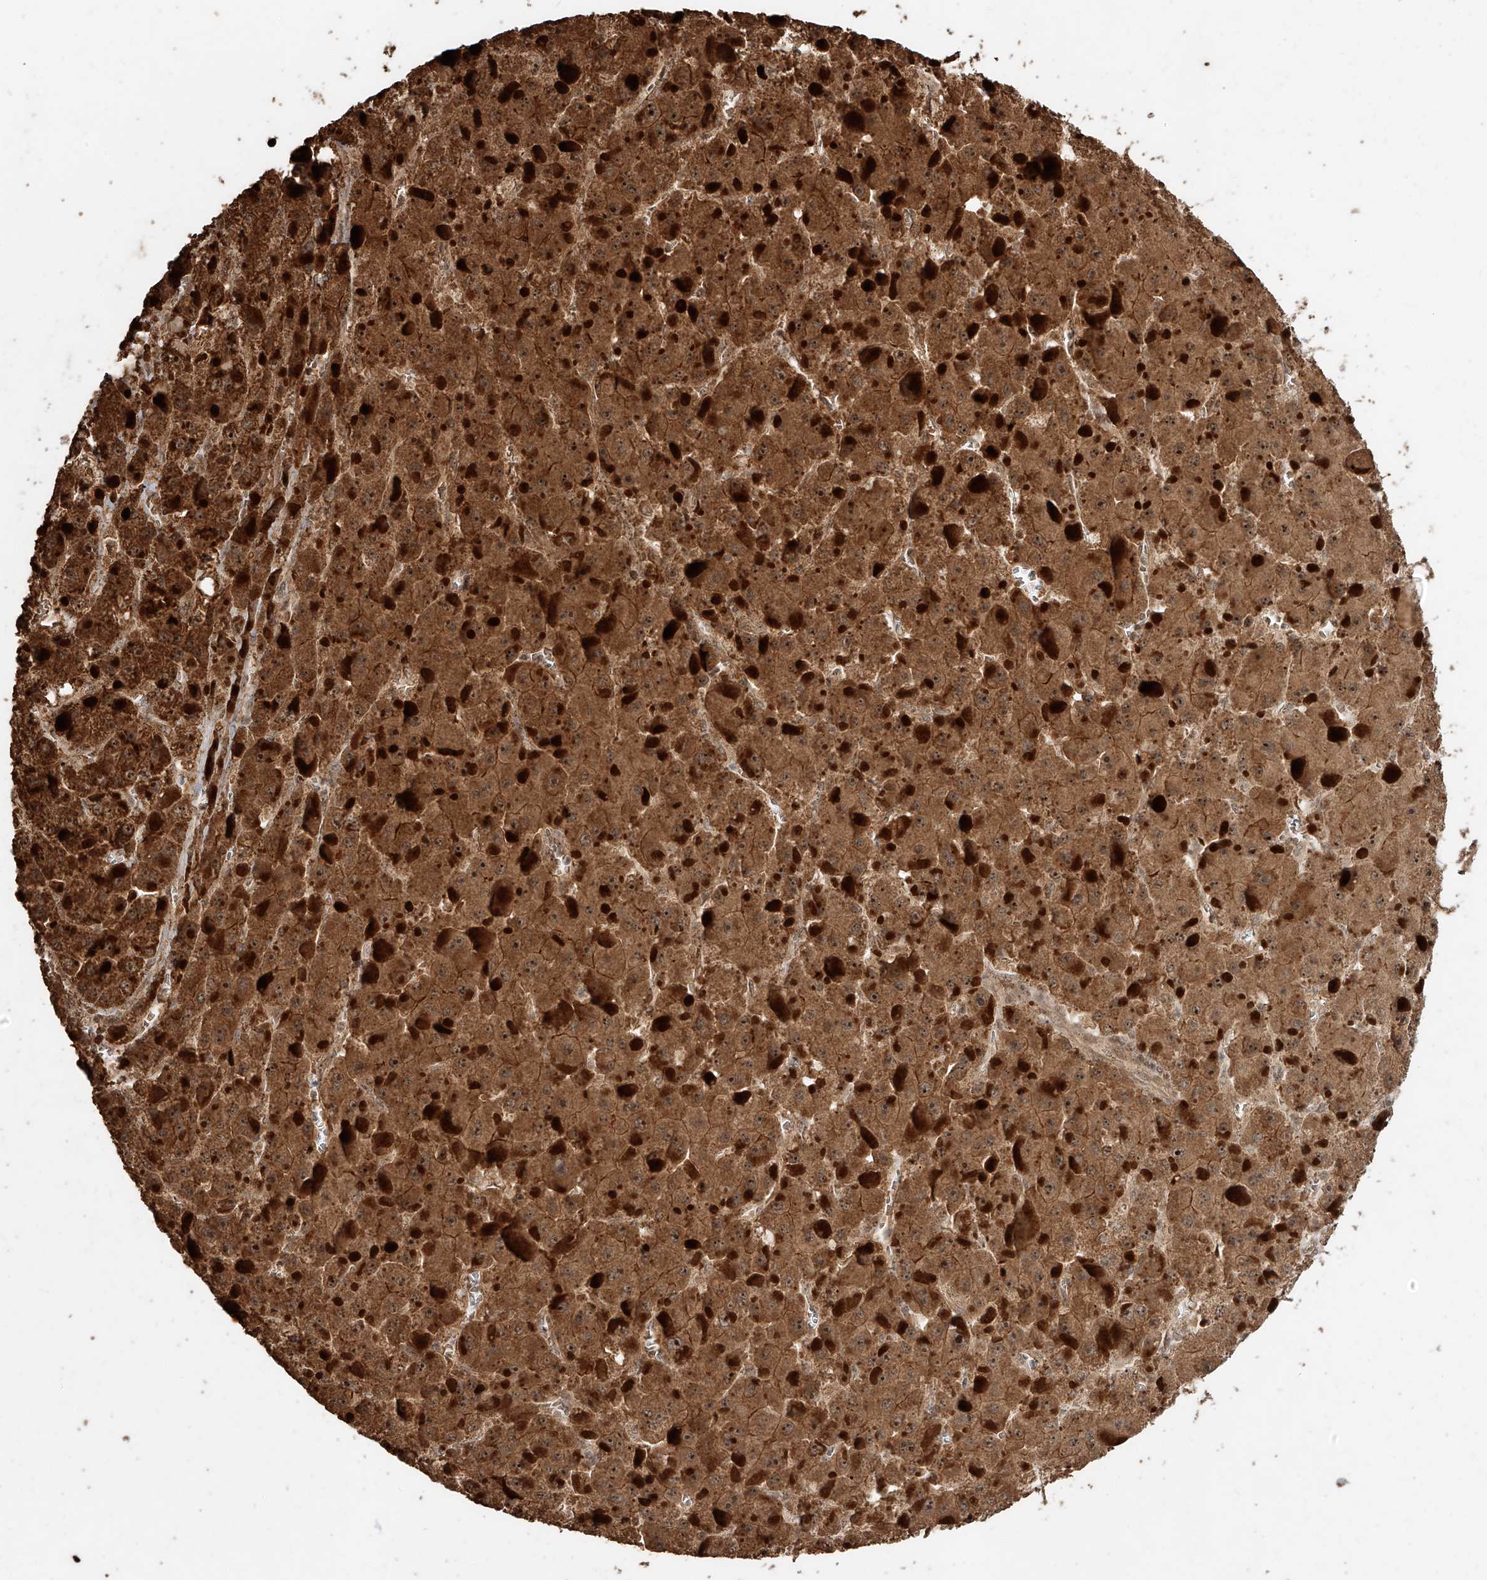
{"staining": {"intensity": "strong", "quantity": ">75%", "location": "cytoplasmic/membranous,nuclear"}, "tissue": "liver cancer", "cell_type": "Tumor cells", "image_type": "cancer", "snomed": [{"axis": "morphology", "description": "Carcinoma, Hepatocellular, NOS"}, {"axis": "topography", "description": "Liver"}], "caption": "Liver cancer (hepatocellular carcinoma) stained with DAB (3,3'-diaminobenzidine) immunohistochemistry displays high levels of strong cytoplasmic/membranous and nuclear staining in about >75% of tumor cells.", "gene": "ZNF660", "patient": {"sex": "female", "age": 73}}